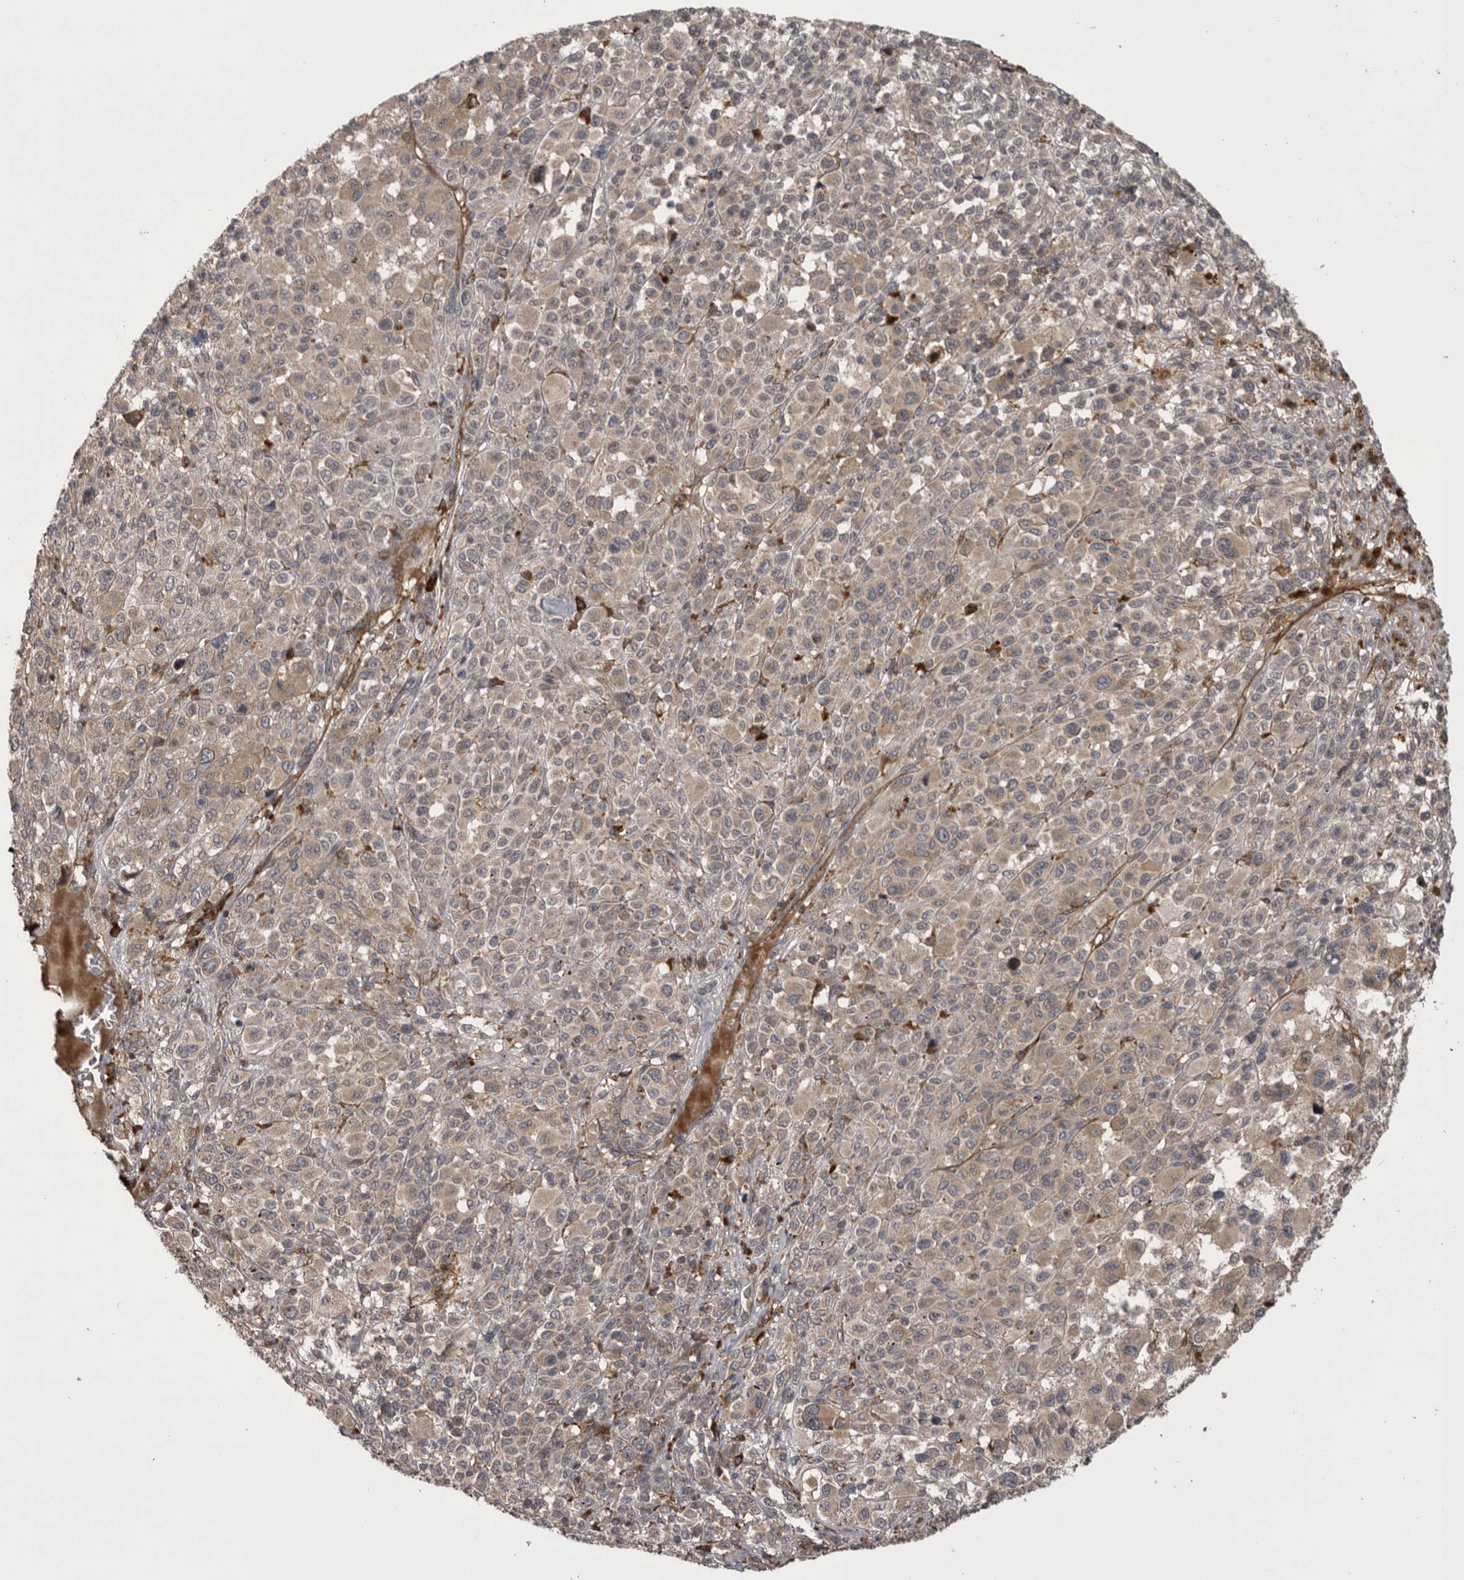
{"staining": {"intensity": "weak", "quantity": "25%-75%", "location": "cytoplasmic/membranous"}, "tissue": "melanoma", "cell_type": "Tumor cells", "image_type": "cancer", "snomed": [{"axis": "morphology", "description": "Malignant melanoma, Metastatic site"}, {"axis": "topography", "description": "Skin"}], "caption": "This is a photomicrograph of IHC staining of malignant melanoma (metastatic site), which shows weak expression in the cytoplasmic/membranous of tumor cells.", "gene": "RAB3GAP2", "patient": {"sex": "female", "age": 74}}